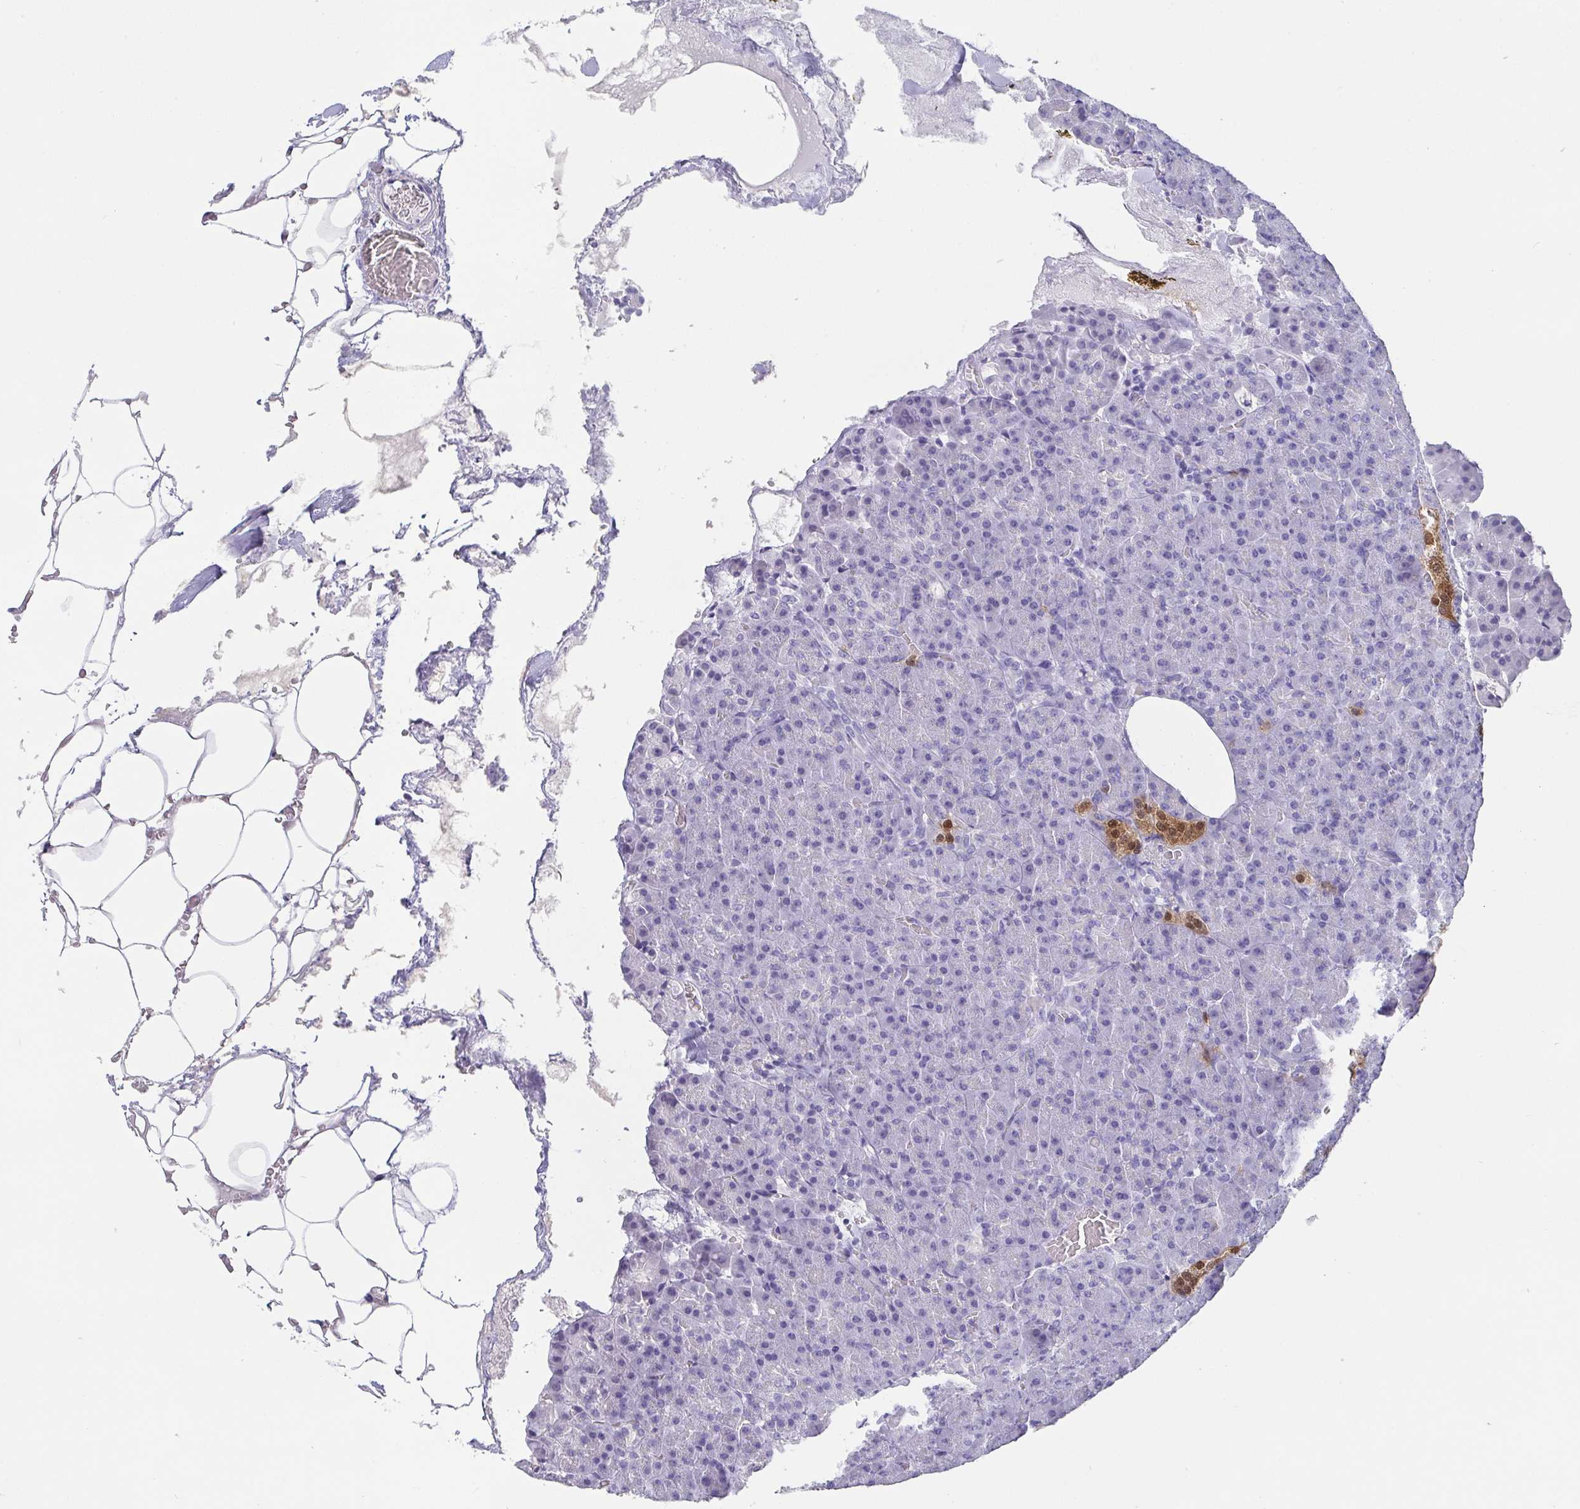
{"staining": {"intensity": "negative", "quantity": "none", "location": "none"}, "tissue": "pancreas", "cell_type": "Exocrine glandular cells", "image_type": "normal", "snomed": [{"axis": "morphology", "description": "Normal tissue, NOS"}, {"axis": "topography", "description": "Pancreas"}], "caption": "The photomicrograph reveals no staining of exocrine glandular cells in benign pancreas. Nuclei are stained in blue.", "gene": "SCGN", "patient": {"sex": "female", "age": 74}}